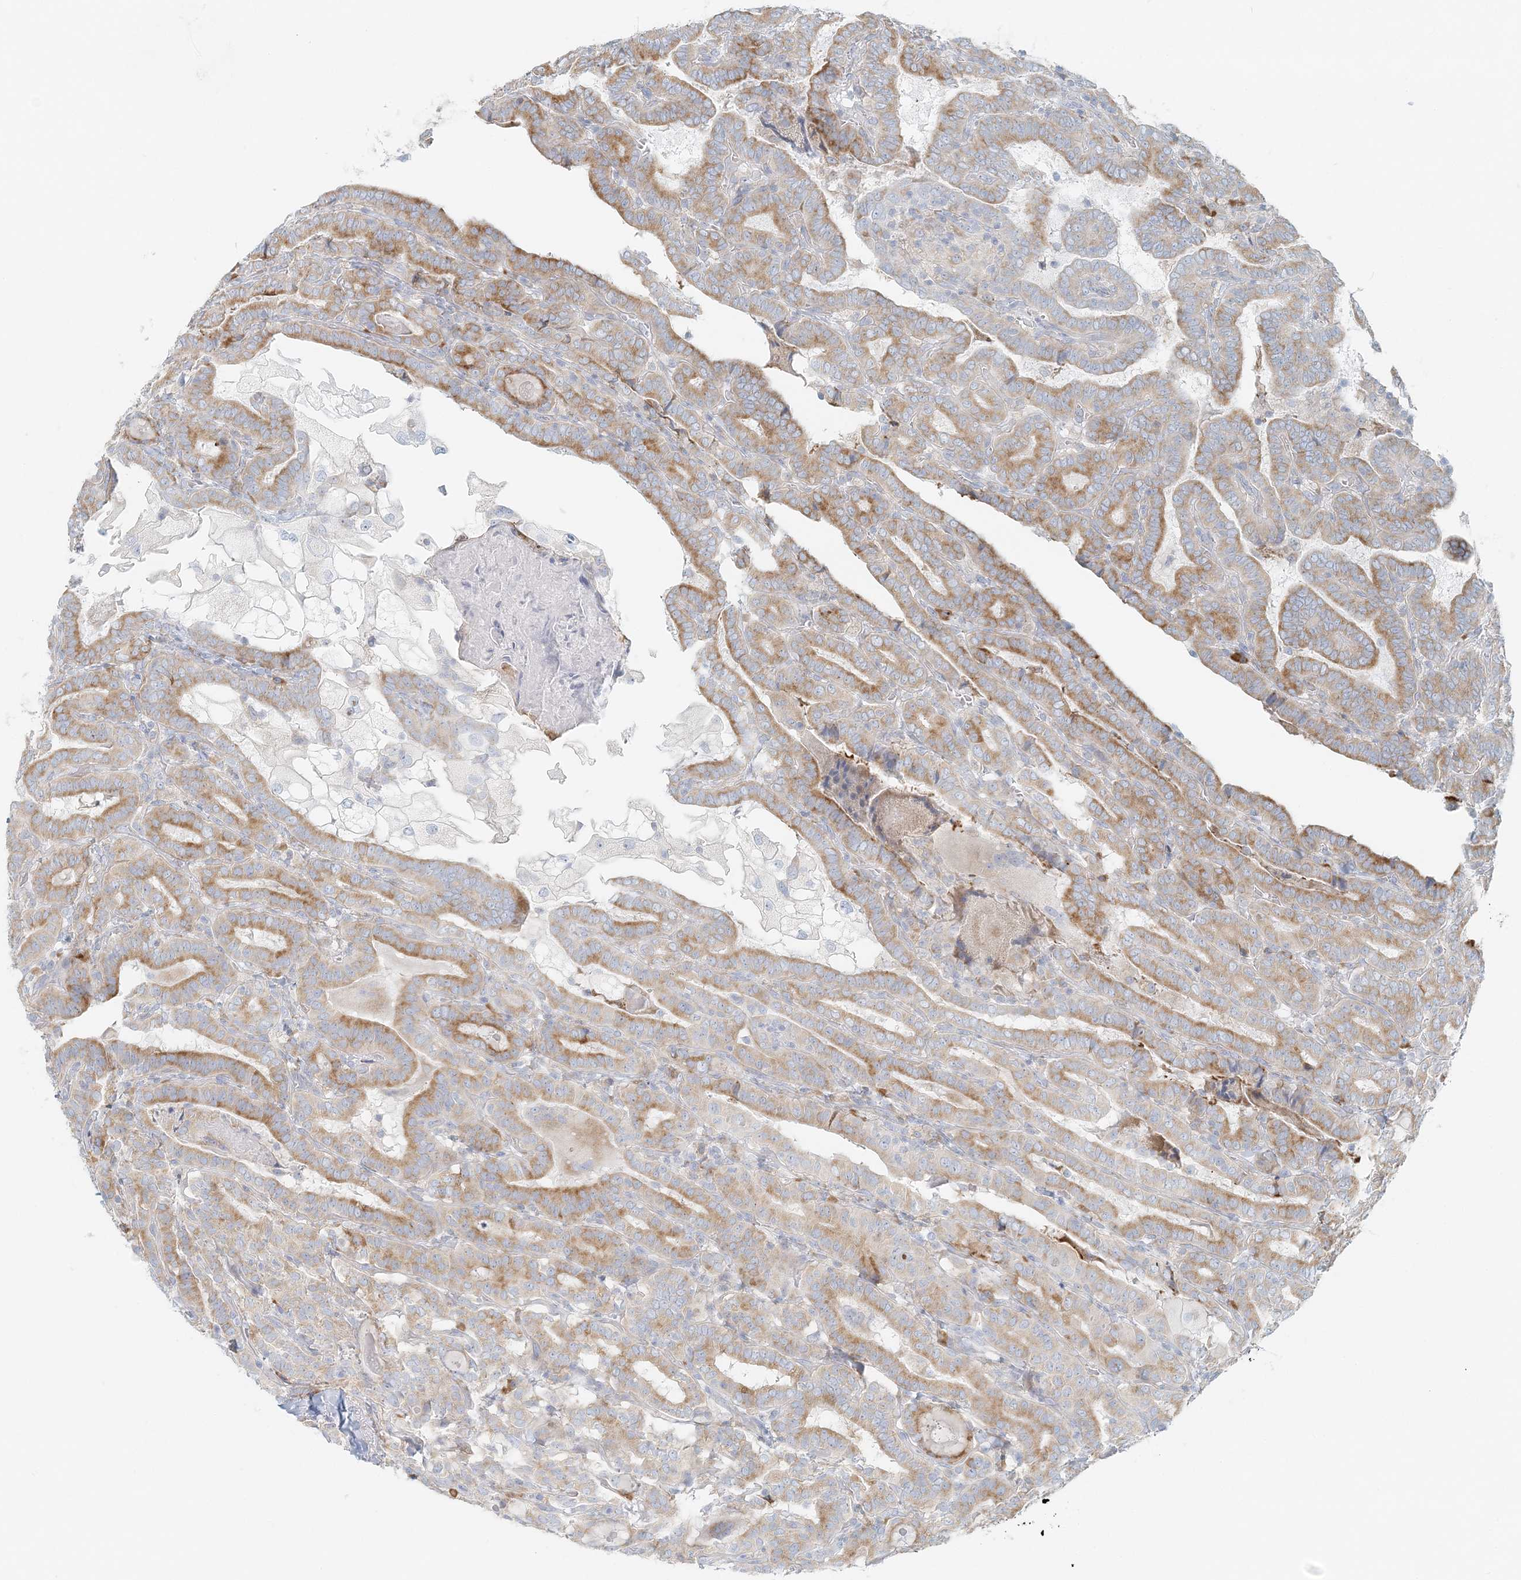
{"staining": {"intensity": "moderate", "quantity": ">75%", "location": "cytoplasmic/membranous"}, "tissue": "thyroid cancer", "cell_type": "Tumor cells", "image_type": "cancer", "snomed": [{"axis": "morphology", "description": "Papillary adenocarcinoma, NOS"}, {"axis": "topography", "description": "Thyroid gland"}], "caption": "Protein analysis of thyroid papillary adenocarcinoma tissue displays moderate cytoplasmic/membranous positivity in approximately >75% of tumor cells. (DAB (3,3'-diaminobenzidine) = brown stain, brightfield microscopy at high magnification).", "gene": "STK11IP", "patient": {"sex": "female", "age": 72}}